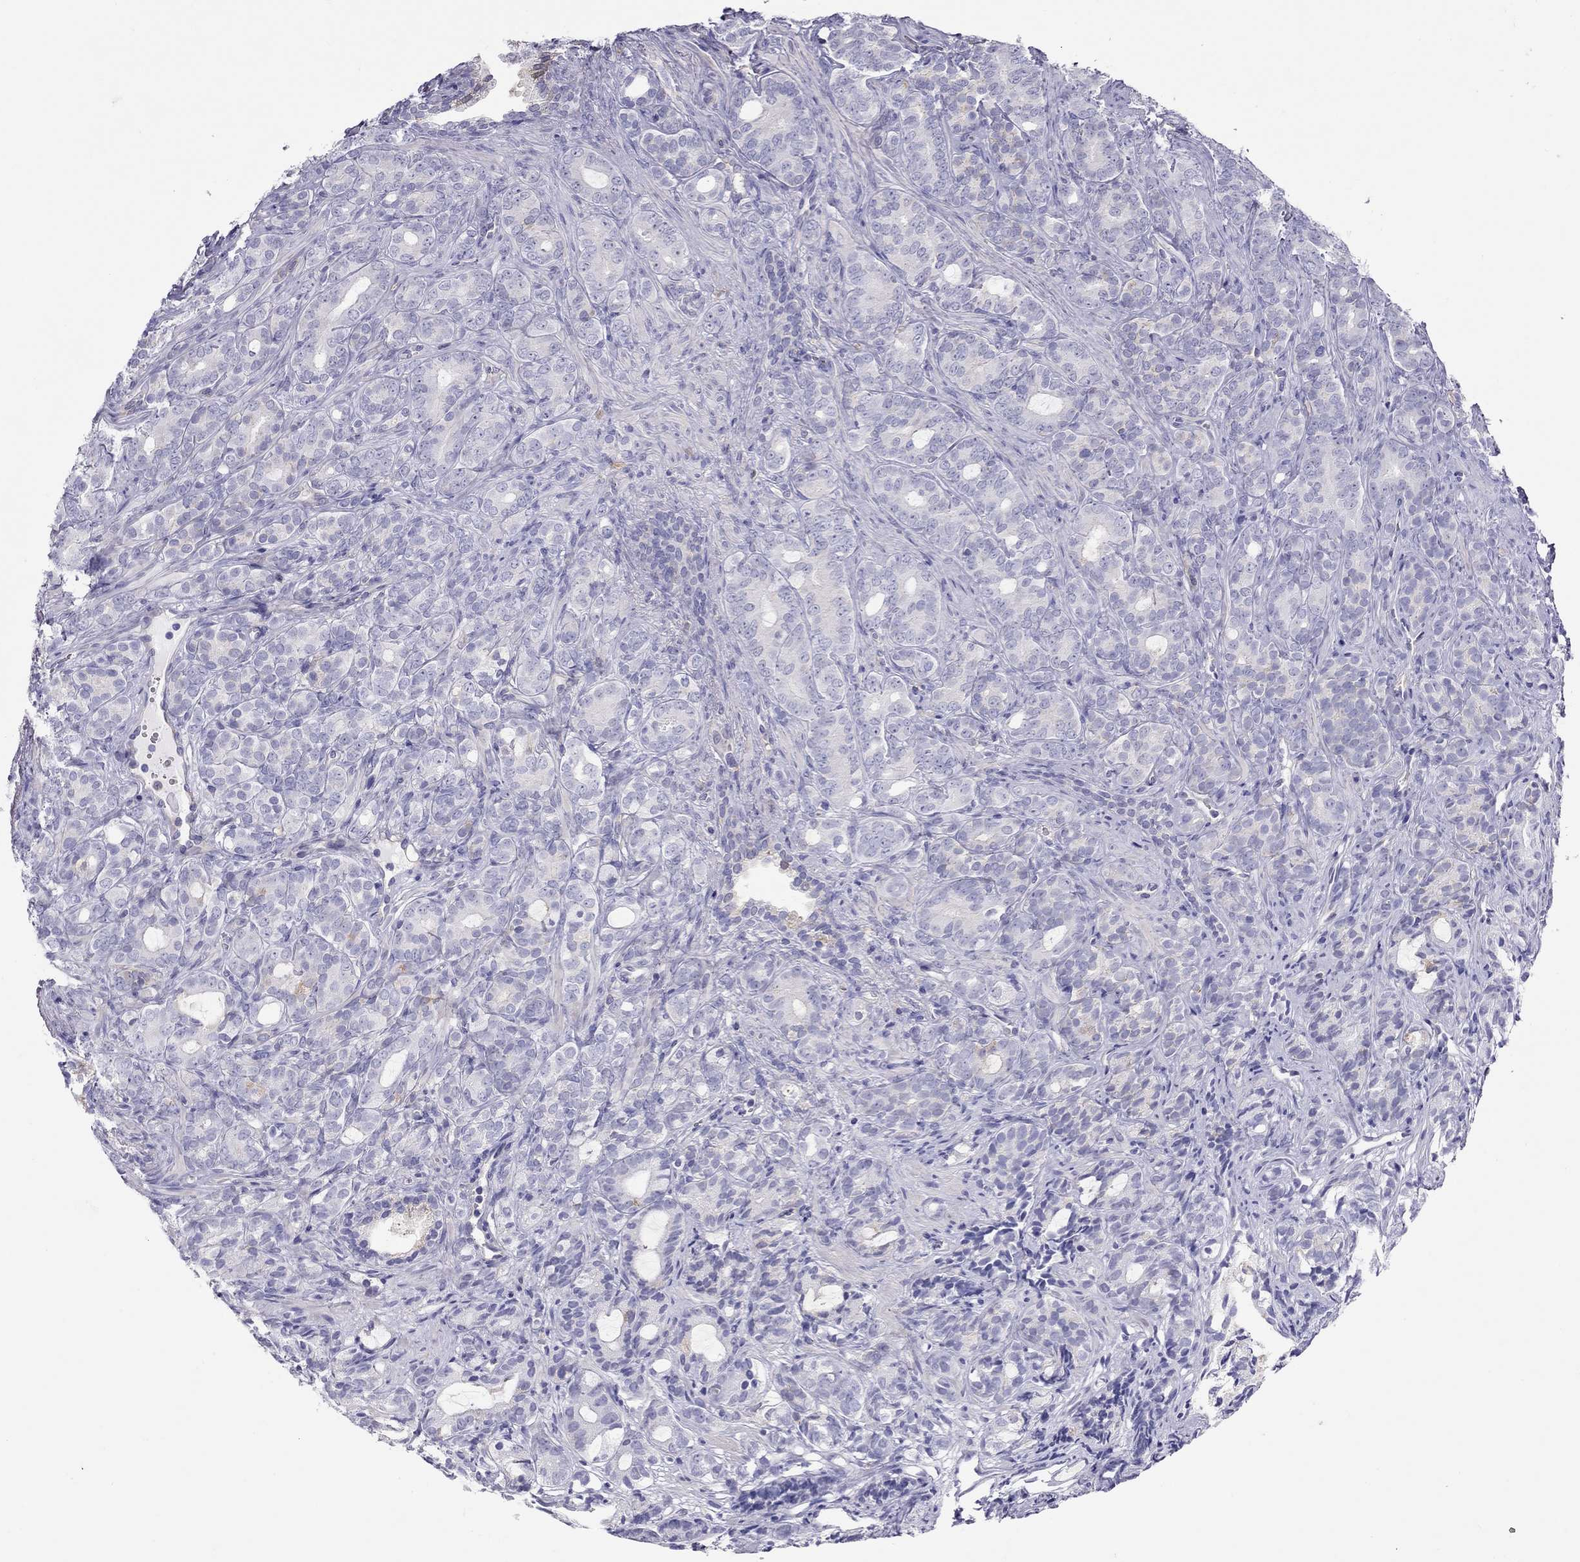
{"staining": {"intensity": "negative", "quantity": "none", "location": "none"}, "tissue": "prostate cancer", "cell_type": "Tumor cells", "image_type": "cancer", "snomed": [{"axis": "morphology", "description": "Adenocarcinoma, High grade"}, {"axis": "topography", "description": "Prostate"}], "caption": "Immunohistochemistry (IHC) photomicrograph of high-grade adenocarcinoma (prostate) stained for a protein (brown), which shows no positivity in tumor cells.", "gene": "ALOX15B", "patient": {"sex": "male", "age": 84}}